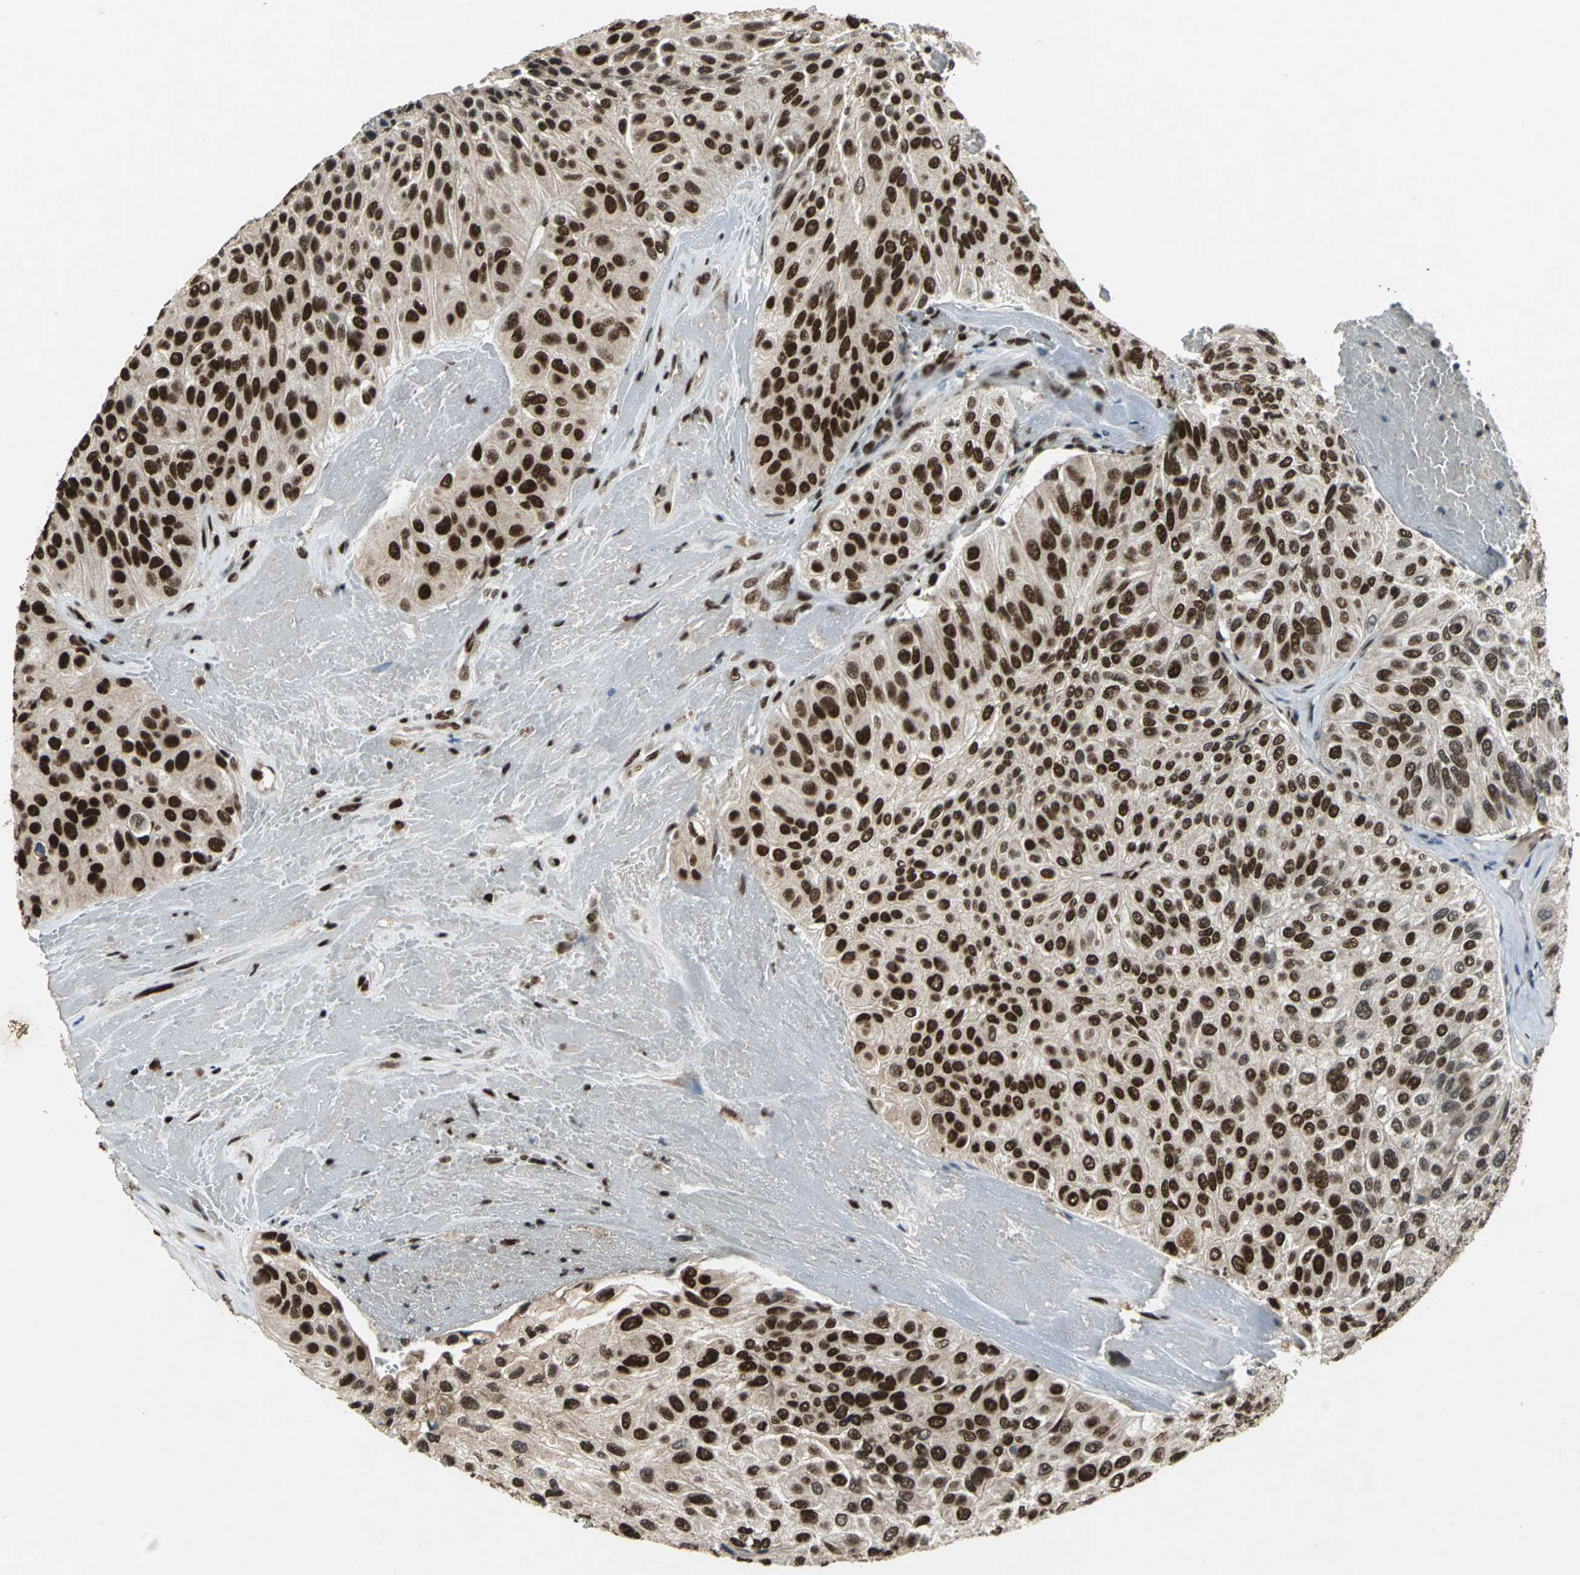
{"staining": {"intensity": "strong", "quantity": ">75%", "location": "nuclear"}, "tissue": "urothelial cancer", "cell_type": "Tumor cells", "image_type": "cancer", "snomed": [{"axis": "morphology", "description": "Urothelial carcinoma, High grade"}, {"axis": "topography", "description": "Urinary bladder"}], "caption": "Protein analysis of urothelial cancer tissue demonstrates strong nuclear staining in about >75% of tumor cells.", "gene": "MTA2", "patient": {"sex": "male", "age": 66}}